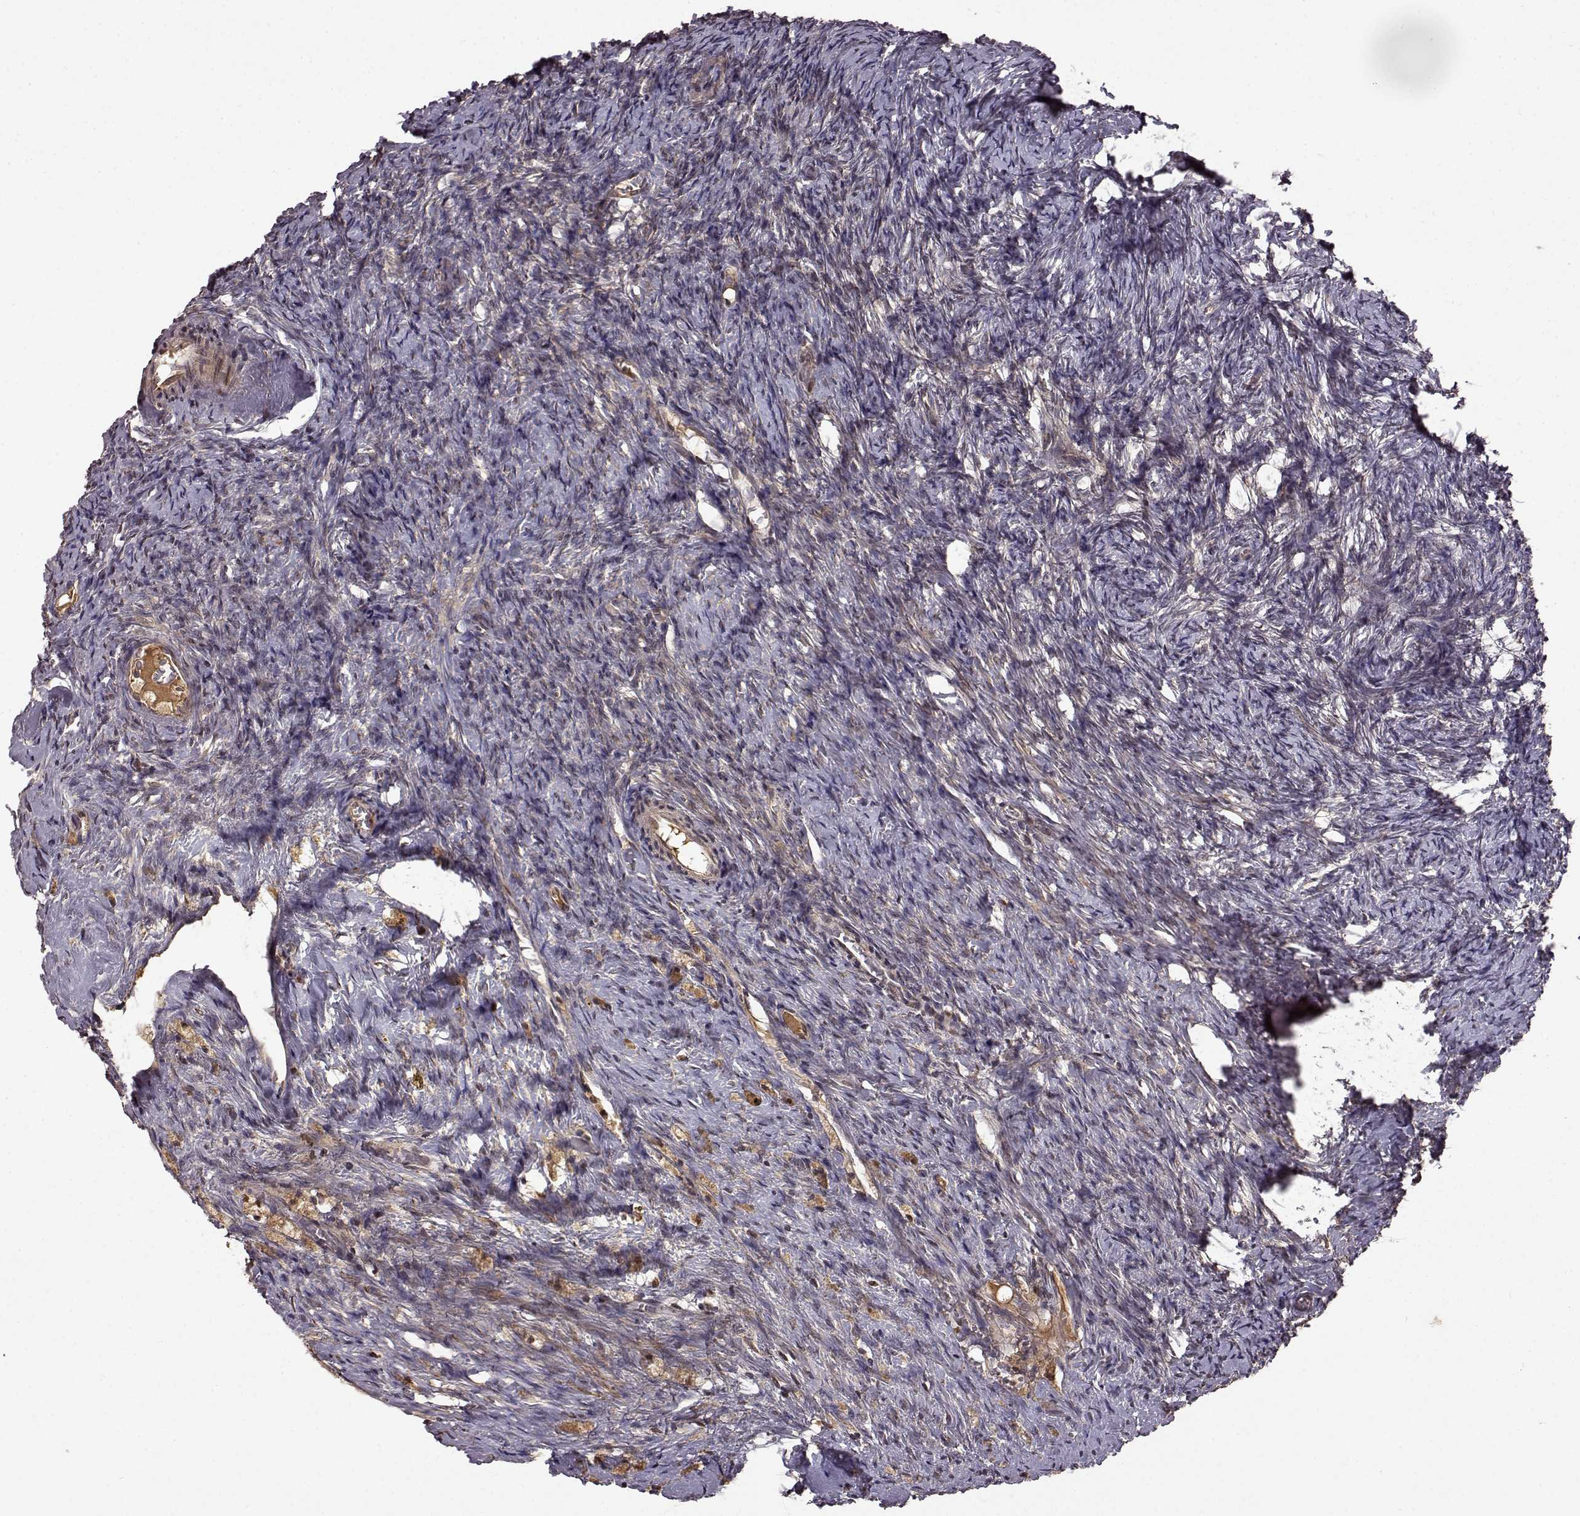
{"staining": {"intensity": "moderate", "quantity": "<25%", "location": "cytoplasmic/membranous"}, "tissue": "ovary", "cell_type": "Ovarian stroma cells", "image_type": "normal", "snomed": [{"axis": "morphology", "description": "Normal tissue, NOS"}, {"axis": "topography", "description": "Ovary"}], "caption": "Protein analysis of benign ovary exhibits moderate cytoplasmic/membranous staining in about <25% of ovarian stroma cells. (IHC, brightfield microscopy, high magnification).", "gene": "FSTL1", "patient": {"sex": "female", "age": 39}}